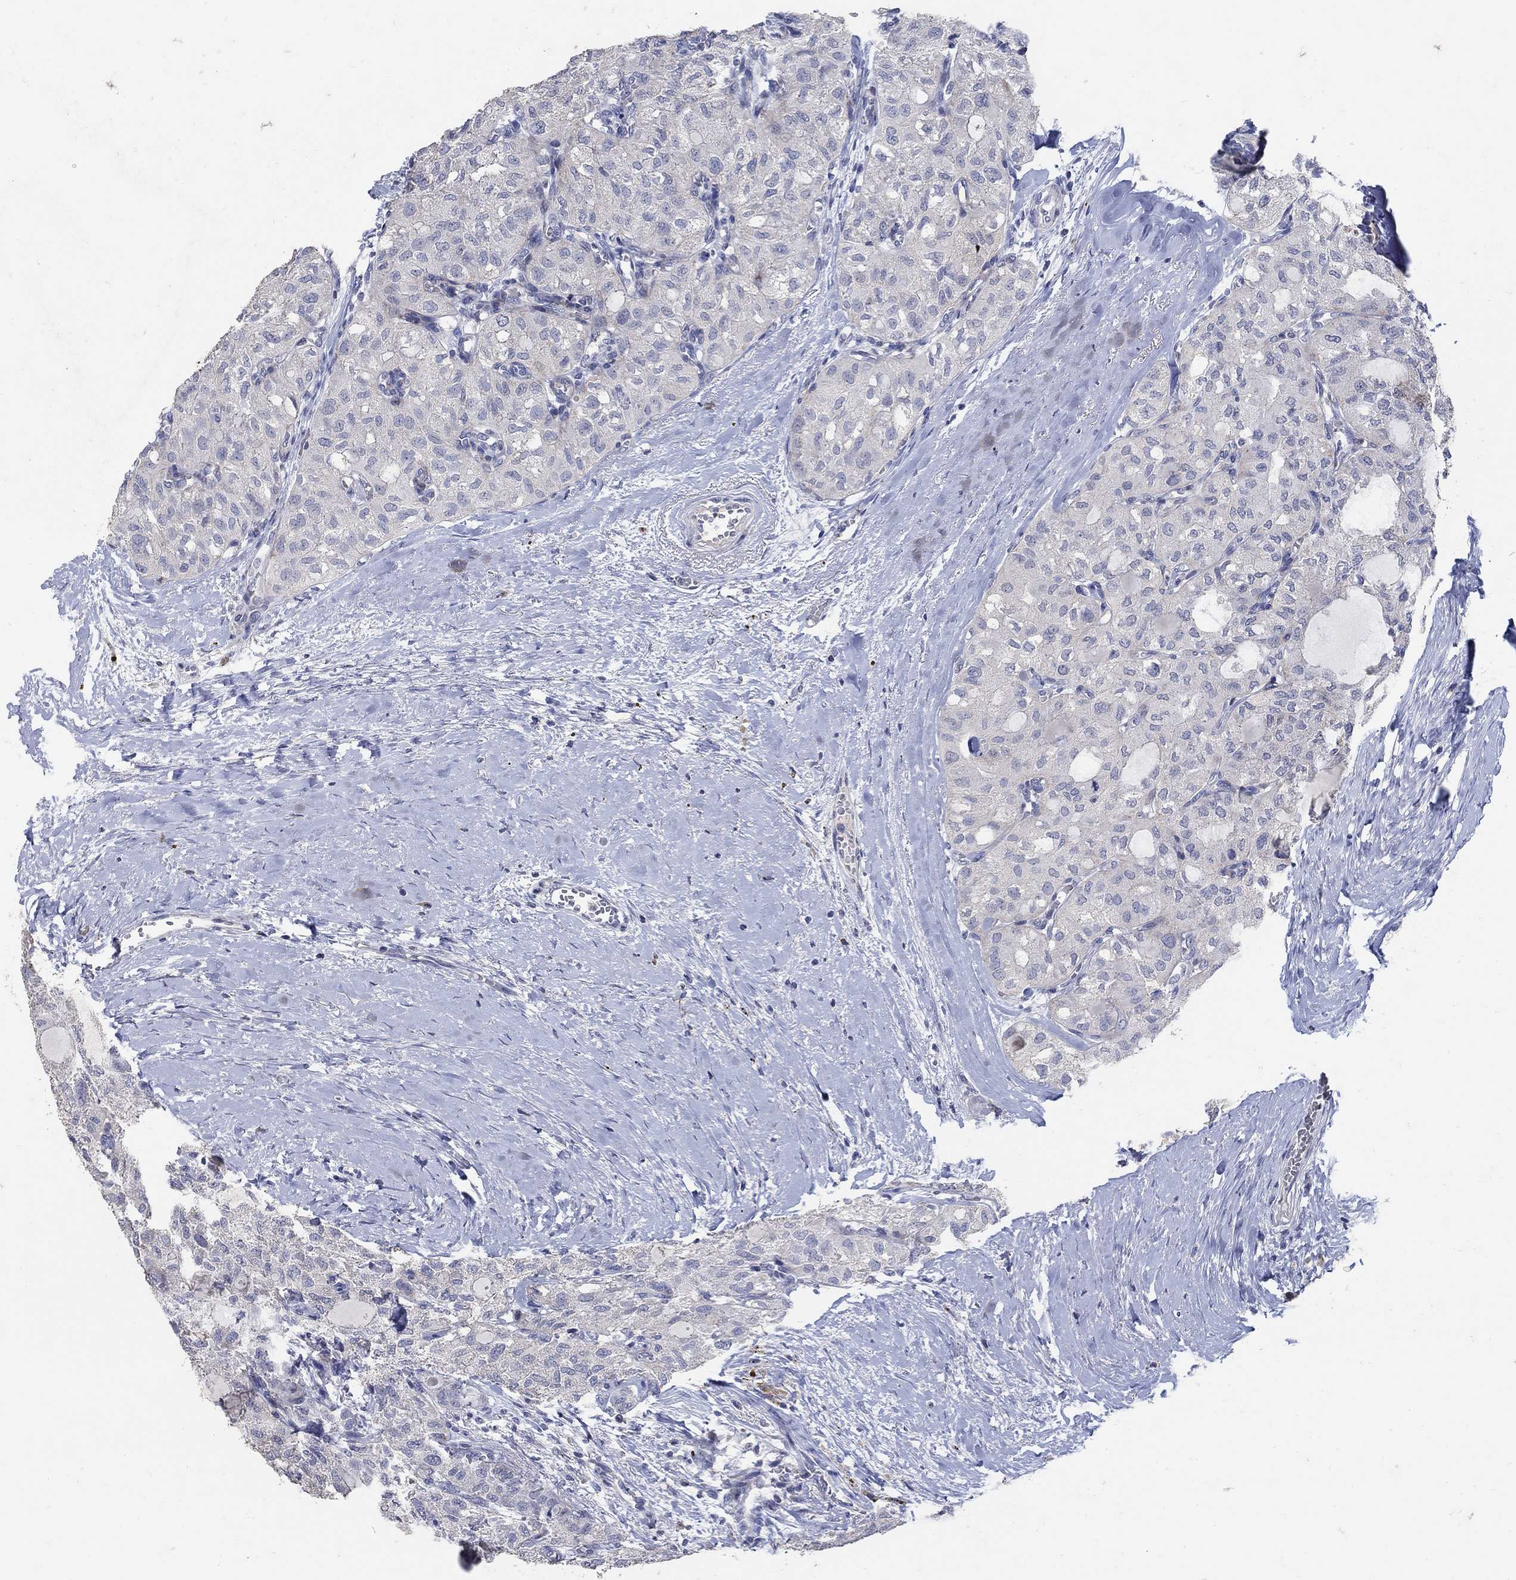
{"staining": {"intensity": "negative", "quantity": "none", "location": "none"}, "tissue": "thyroid cancer", "cell_type": "Tumor cells", "image_type": "cancer", "snomed": [{"axis": "morphology", "description": "Follicular adenoma carcinoma, NOS"}, {"axis": "topography", "description": "Thyroid gland"}], "caption": "IHC of human thyroid follicular adenoma carcinoma shows no staining in tumor cells.", "gene": "HMX2", "patient": {"sex": "male", "age": 75}}